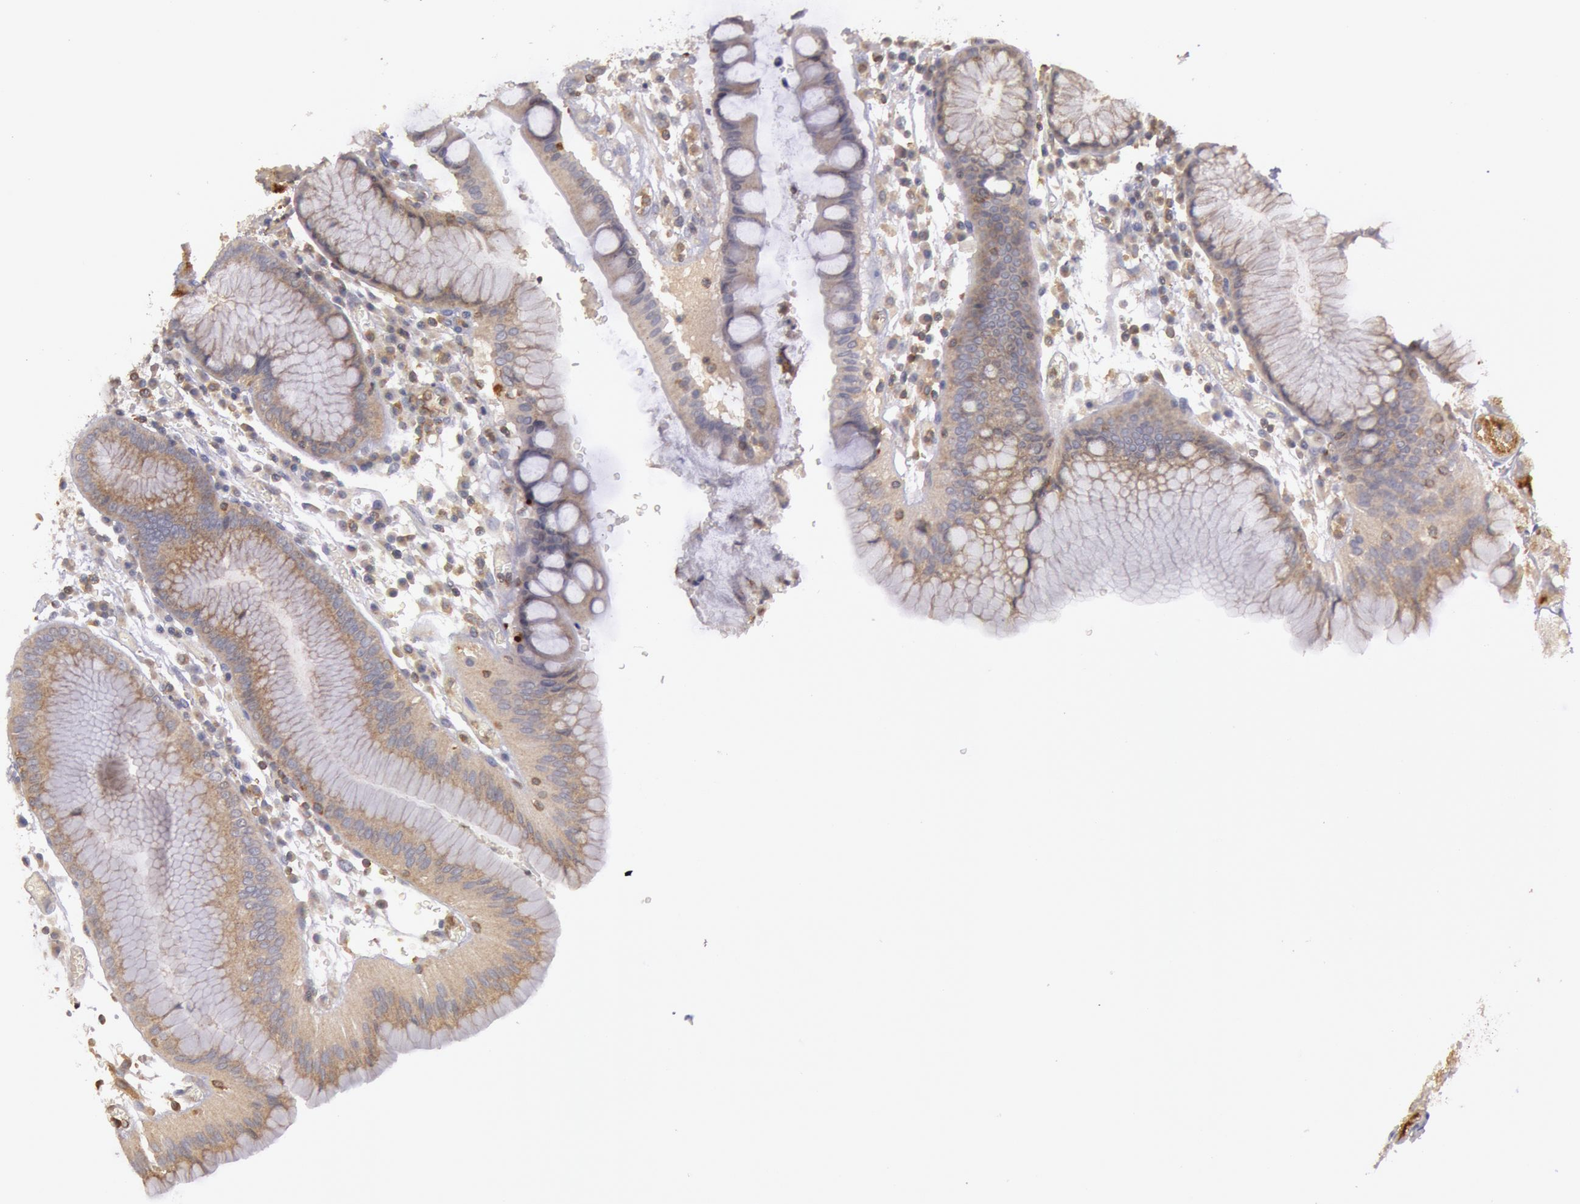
{"staining": {"intensity": "moderate", "quantity": "25%-75%", "location": "cytoplasmic/membranous"}, "tissue": "stomach", "cell_type": "Glandular cells", "image_type": "normal", "snomed": [{"axis": "morphology", "description": "Normal tissue, NOS"}, {"axis": "topography", "description": "Stomach, lower"}], "caption": "Immunohistochemical staining of unremarkable stomach displays medium levels of moderate cytoplasmic/membranous positivity in about 25%-75% of glandular cells.", "gene": "PIK3R1", "patient": {"sex": "female", "age": 73}}